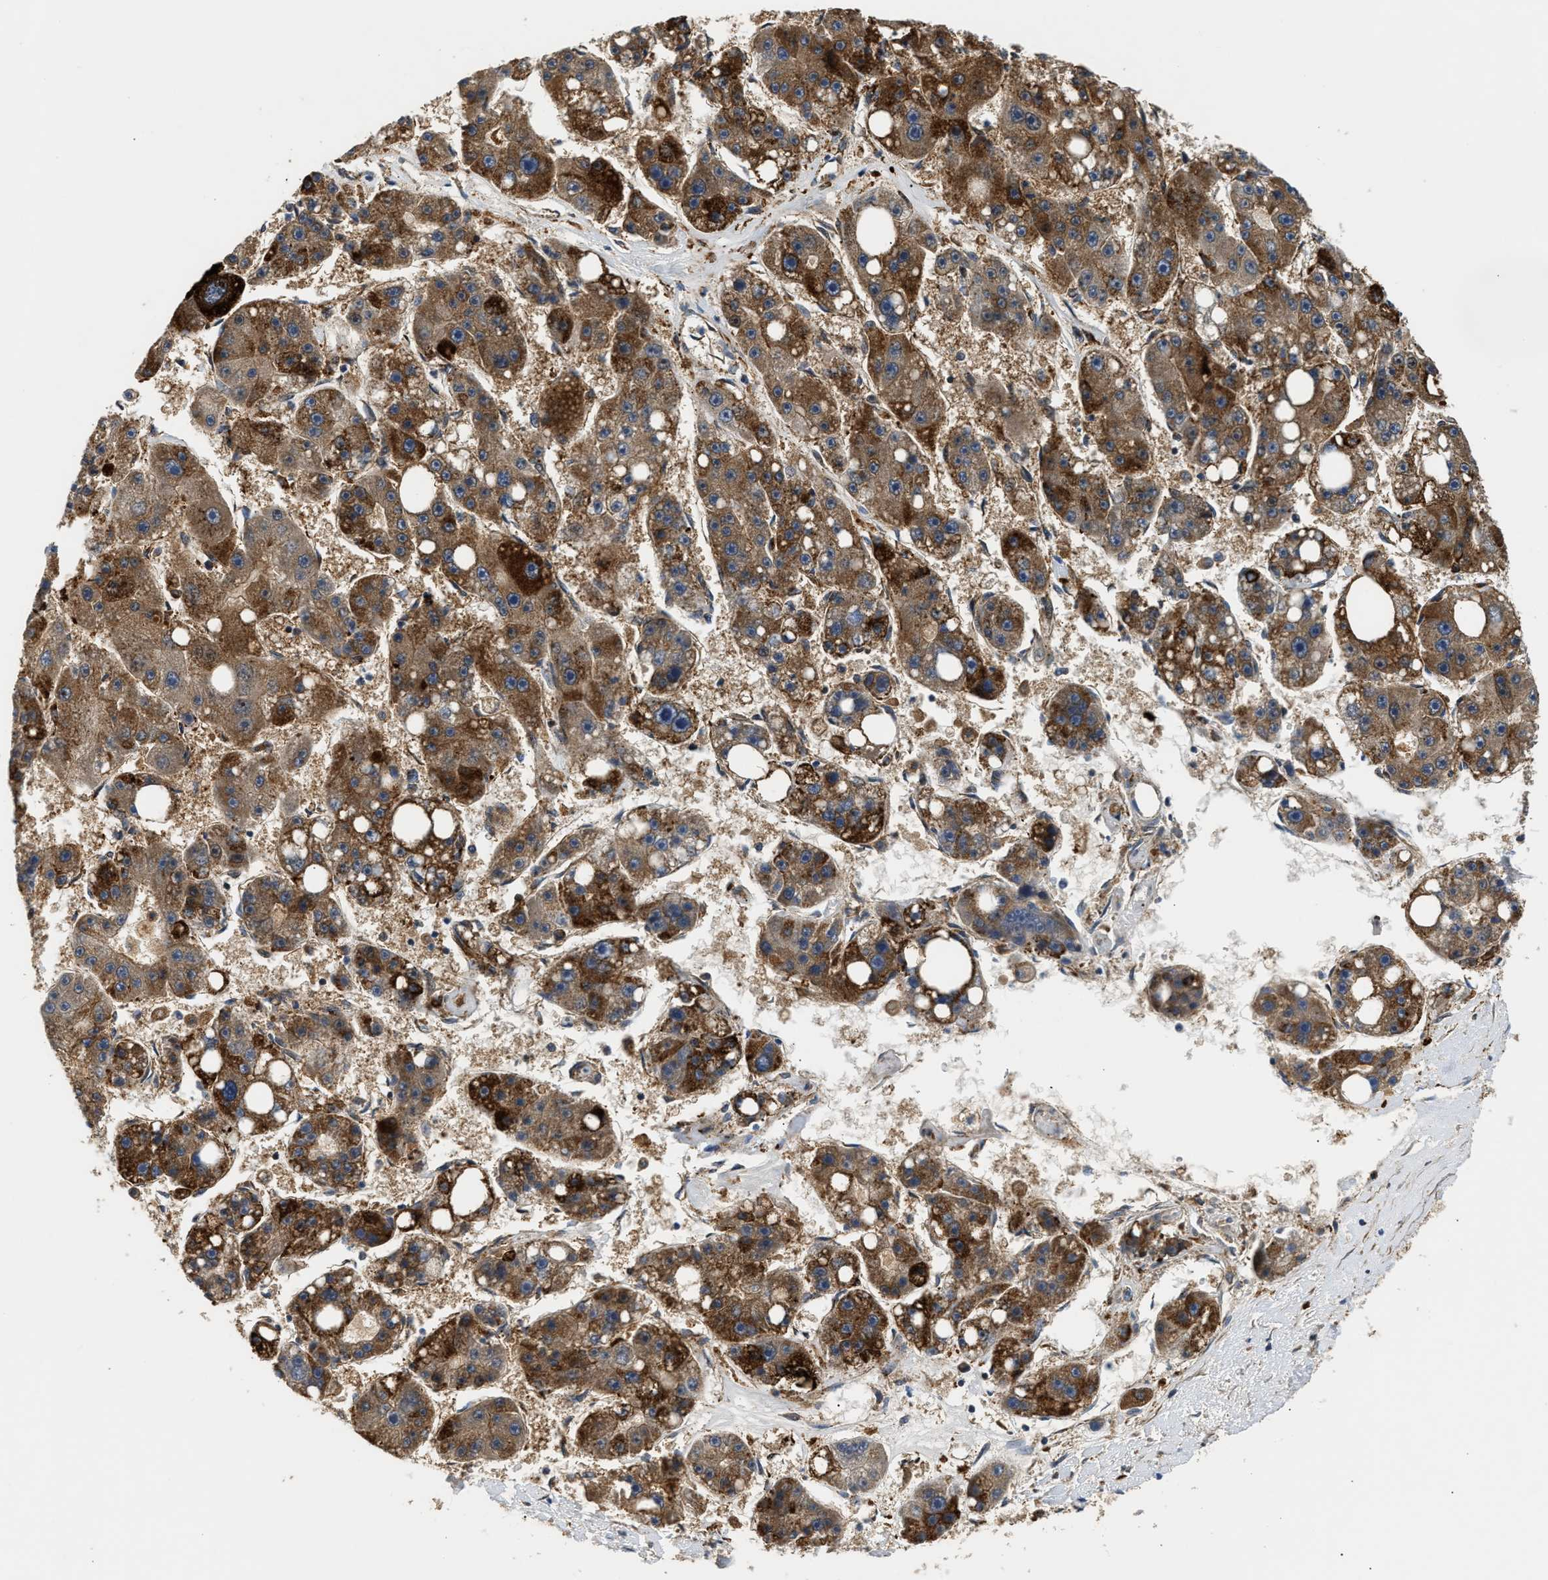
{"staining": {"intensity": "strong", "quantity": ">75%", "location": "cytoplasmic/membranous"}, "tissue": "liver cancer", "cell_type": "Tumor cells", "image_type": "cancer", "snomed": [{"axis": "morphology", "description": "Carcinoma, Hepatocellular, NOS"}, {"axis": "topography", "description": "Liver"}], "caption": "IHC histopathology image of human hepatocellular carcinoma (liver) stained for a protein (brown), which displays high levels of strong cytoplasmic/membranous positivity in approximately >75% of tumor cells.", "gene": "AMZ1", "patient": {"sex": "female", "age": 61}}